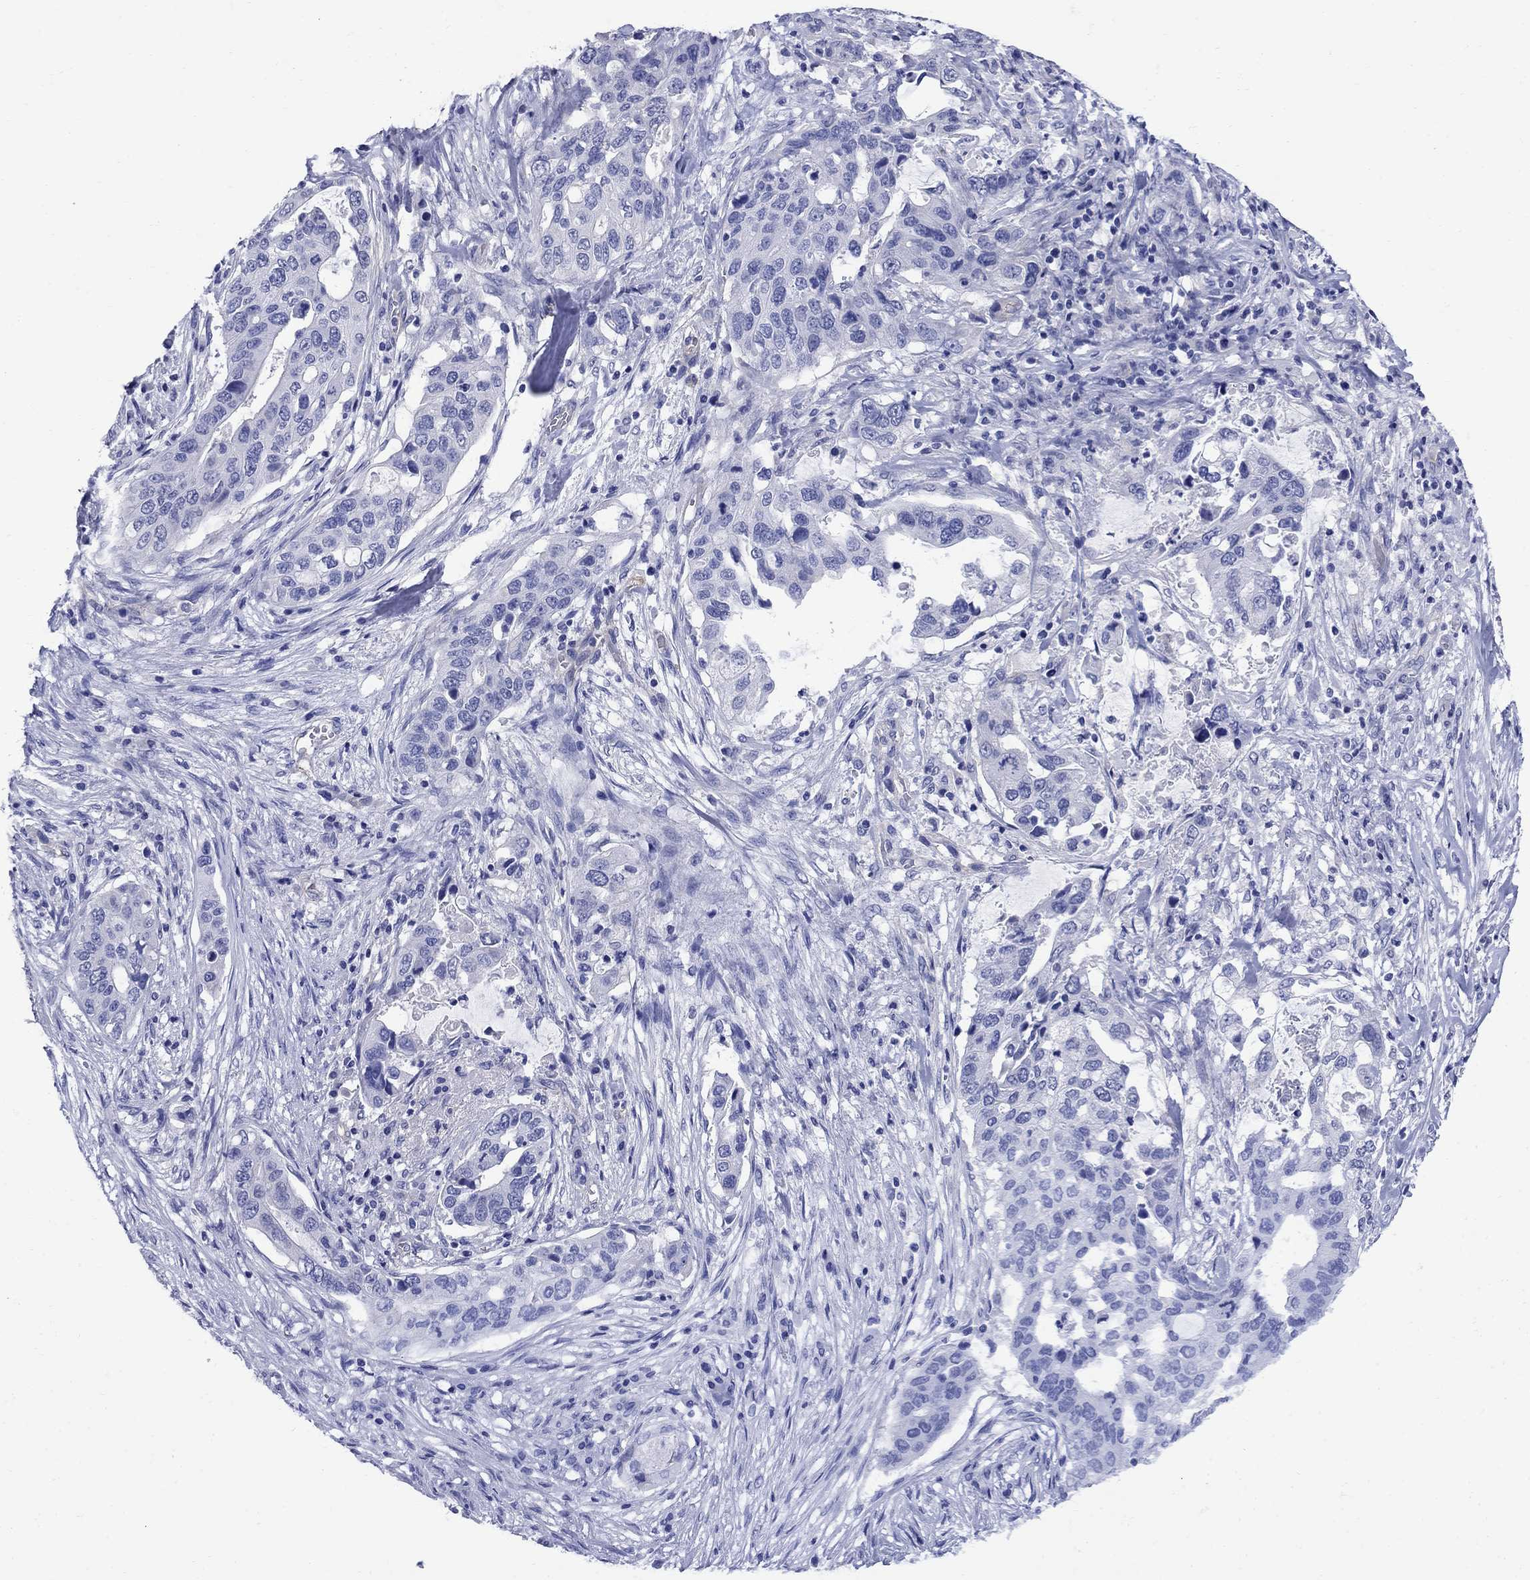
{"staining": {"intensity": "negative", "quantity": "none", "location": "none"}, "tissue": "stomach cancer", "cell_type": "Tumor cells", "image_type": "cancer", "snomed": [{"axis": "morphology", "description": "Adenocarcinoma, NOS"}, {"axis": "topography", "description": "Stomach"}], "caption": "This photomicrograph is of stomach cancer stained with IHC to label a protein in brown with the nuclei are counter-stained blue. There is no staining in tumor cells.", "gene": "SMCP", "patient": {"sex": "male", "age": 54}}